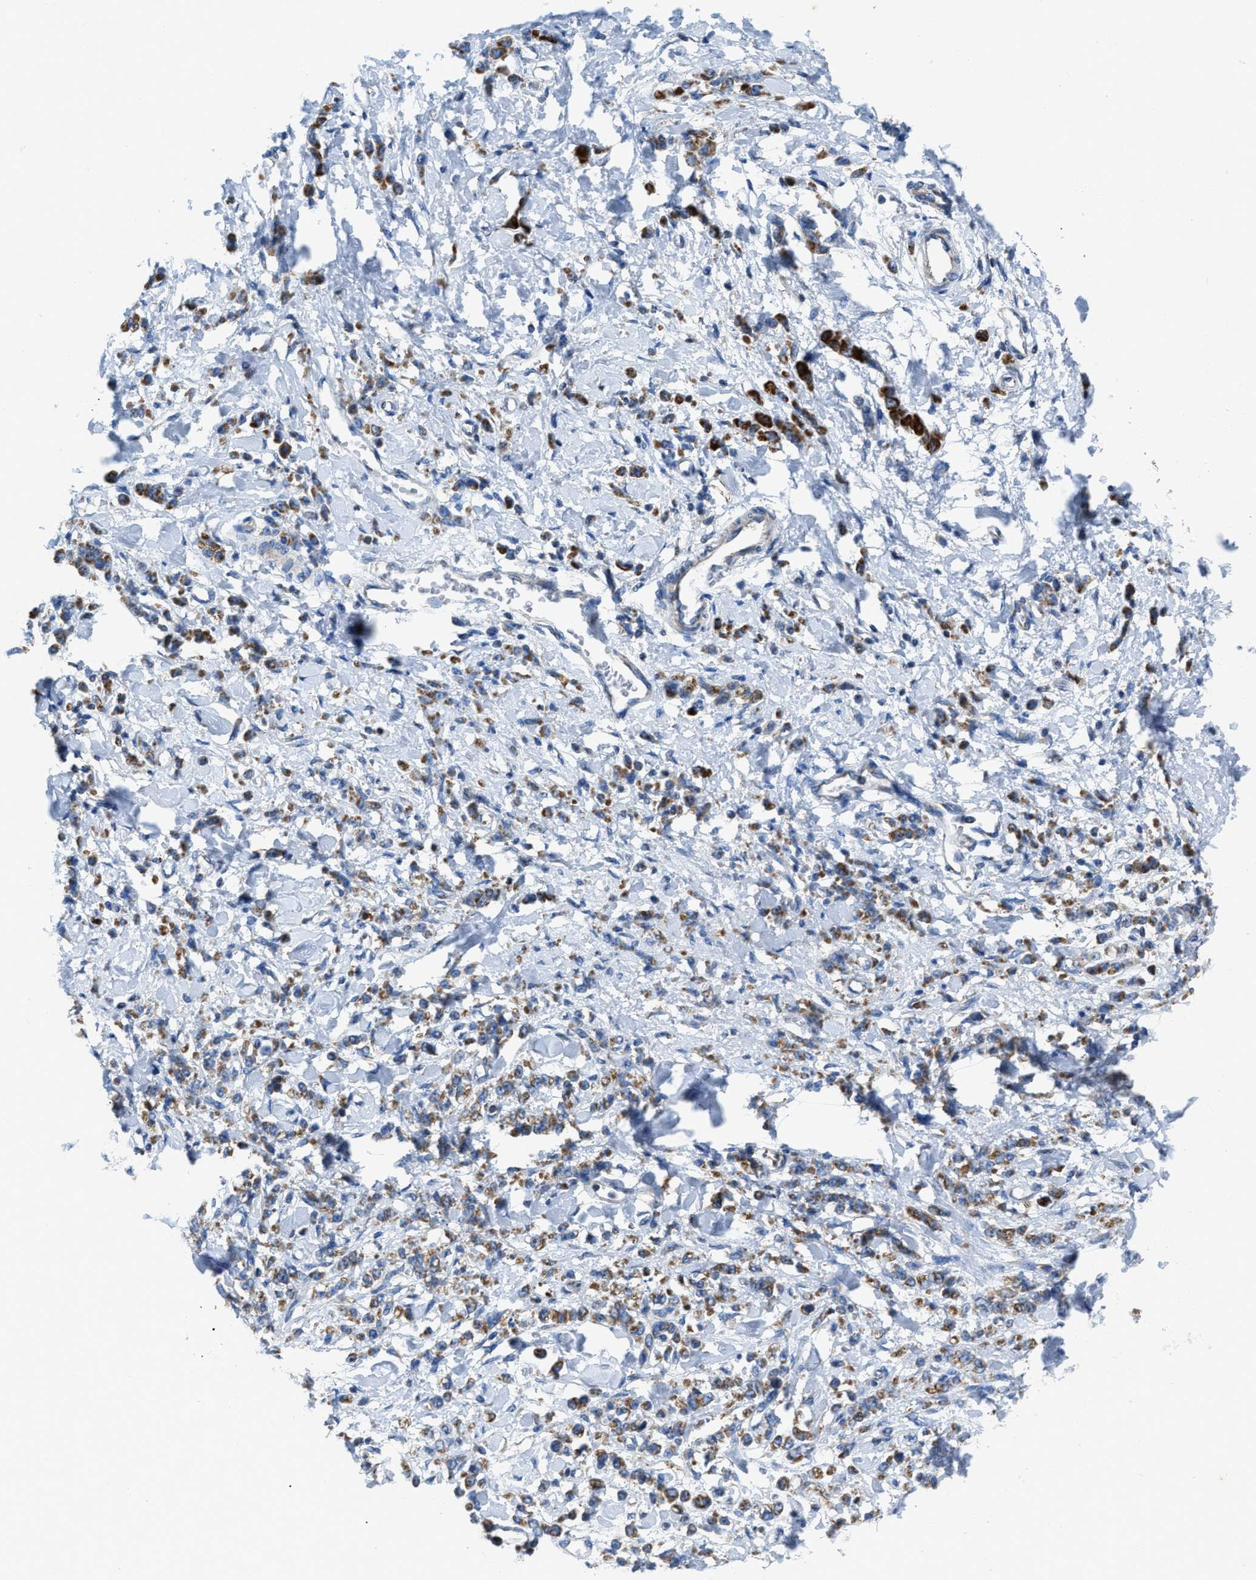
{"staining": {"intensity": "moderate", "quantity": ">75%", "location": "cytoplasmic/membranous"}, "tissue": "stomach cancer", "cell_type": "Tumor cells", "image_type": "cancer", "snomed": [{"axis": "morphology", "description": "Normal tissue, NOS"}, {"axis": "morphology", "description": "Adenocarcinoma, NOS"}, {"axis": "topography", "description": "Stomach"}], "caption": "There is medium levels of moderate cytoplasmic/membranous staining in tumor cells of stomach cancer, as demonstrated by immunohistochemical staining (brown color).", "gene": "ETFB", "patient": {"sex": "male", "age": 82}}